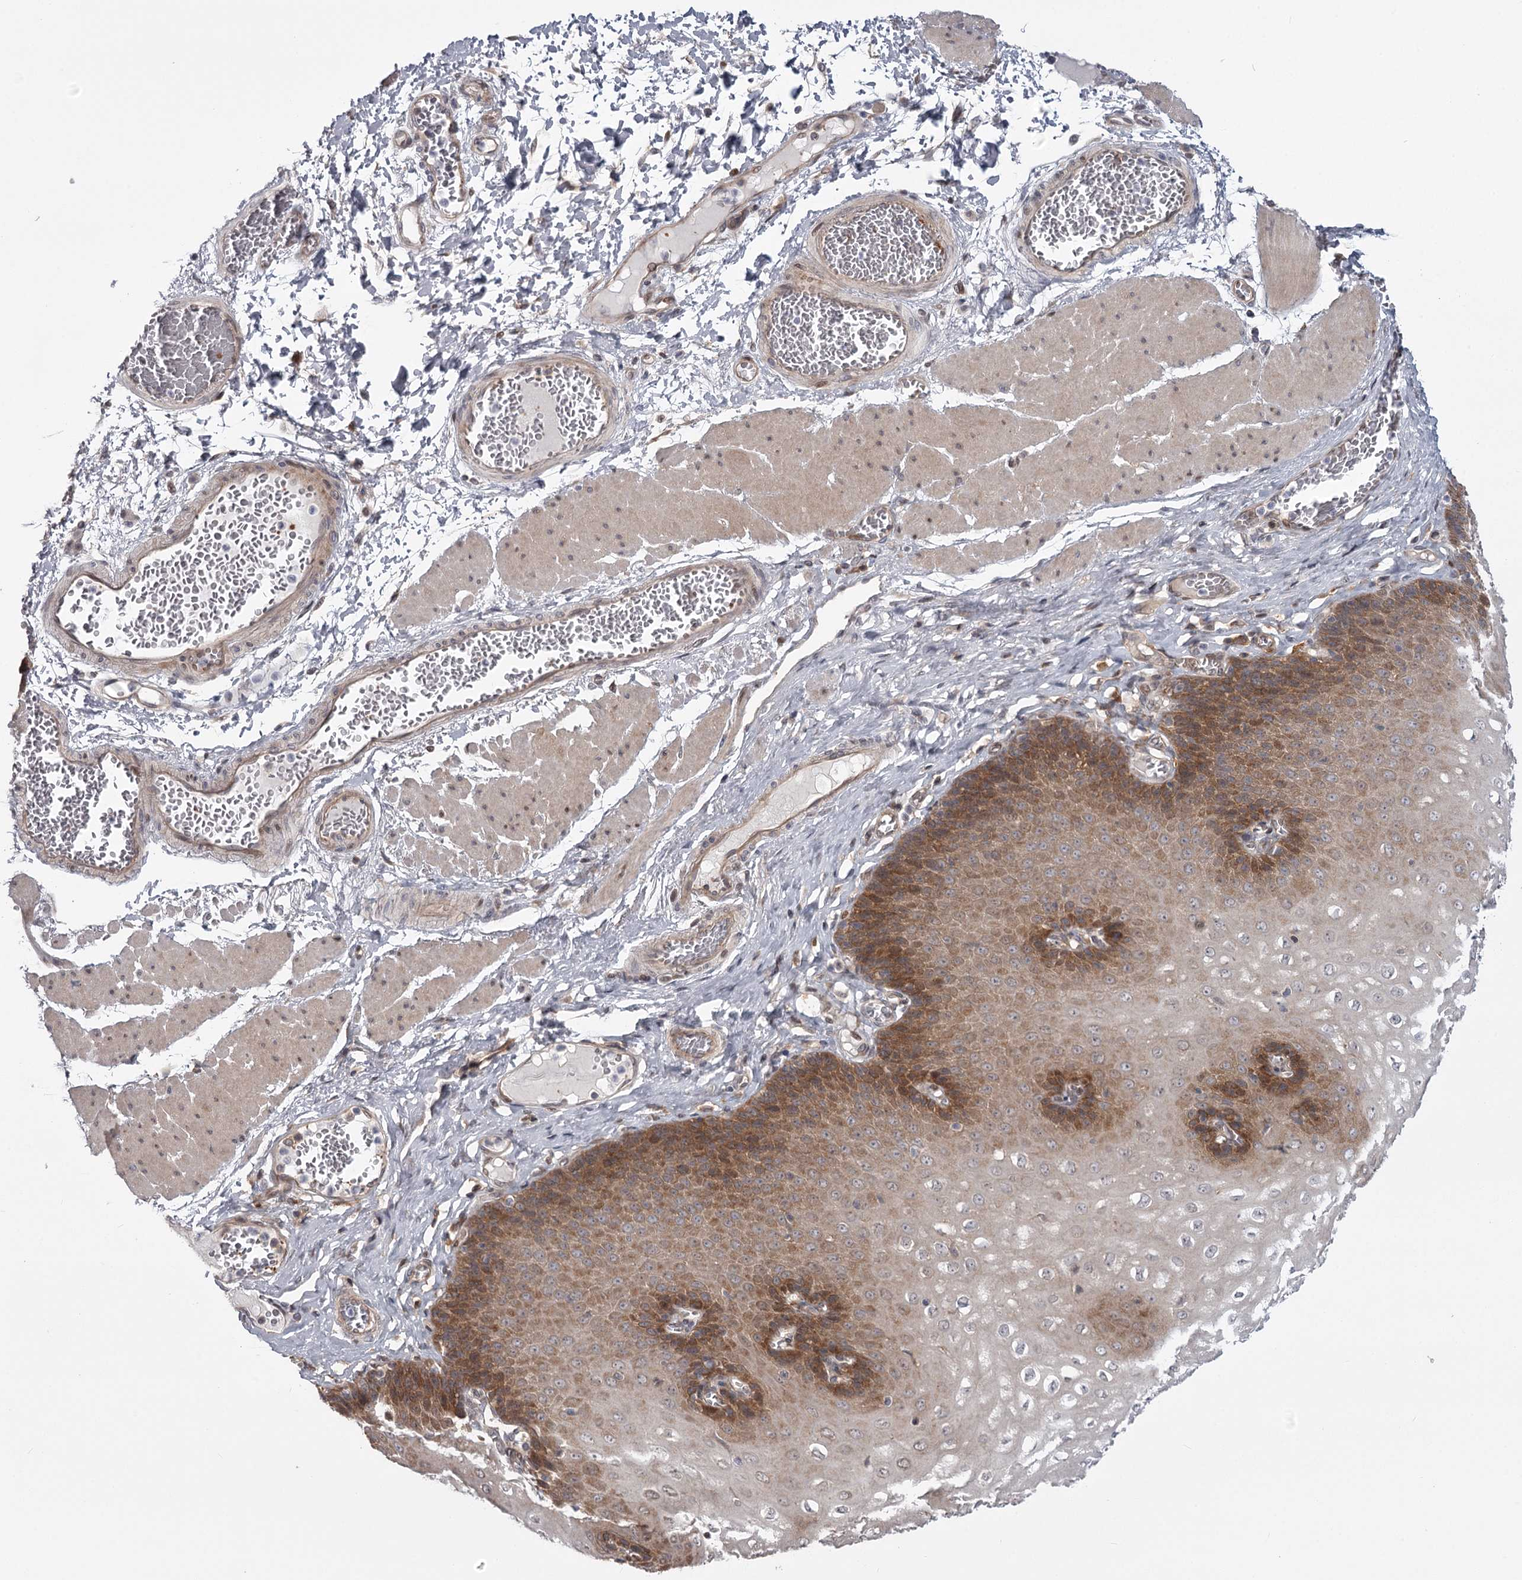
{"staining": {"intensity": "strong", "quantity": "25%-75%", "location": "cytoplasmic/membranous,nuclear"}, "tissue": "esophagus", "cell_type": "Squamous epithelial cells", "image_type": "normal", "snomed": [{"axis": "morphology", "description": "Normal tissue, NOS"}, {"axis": "topography", "description": "Esophagus"}], "caption": "Protein expression analysis of normal esophagus displays strong cytoplasmic/membranous,nuclear expression in approximately 25%-75% of squamous epithelial cells.", "gene": "CCNG2", "patient": {"sex": "male", "age": 60}}